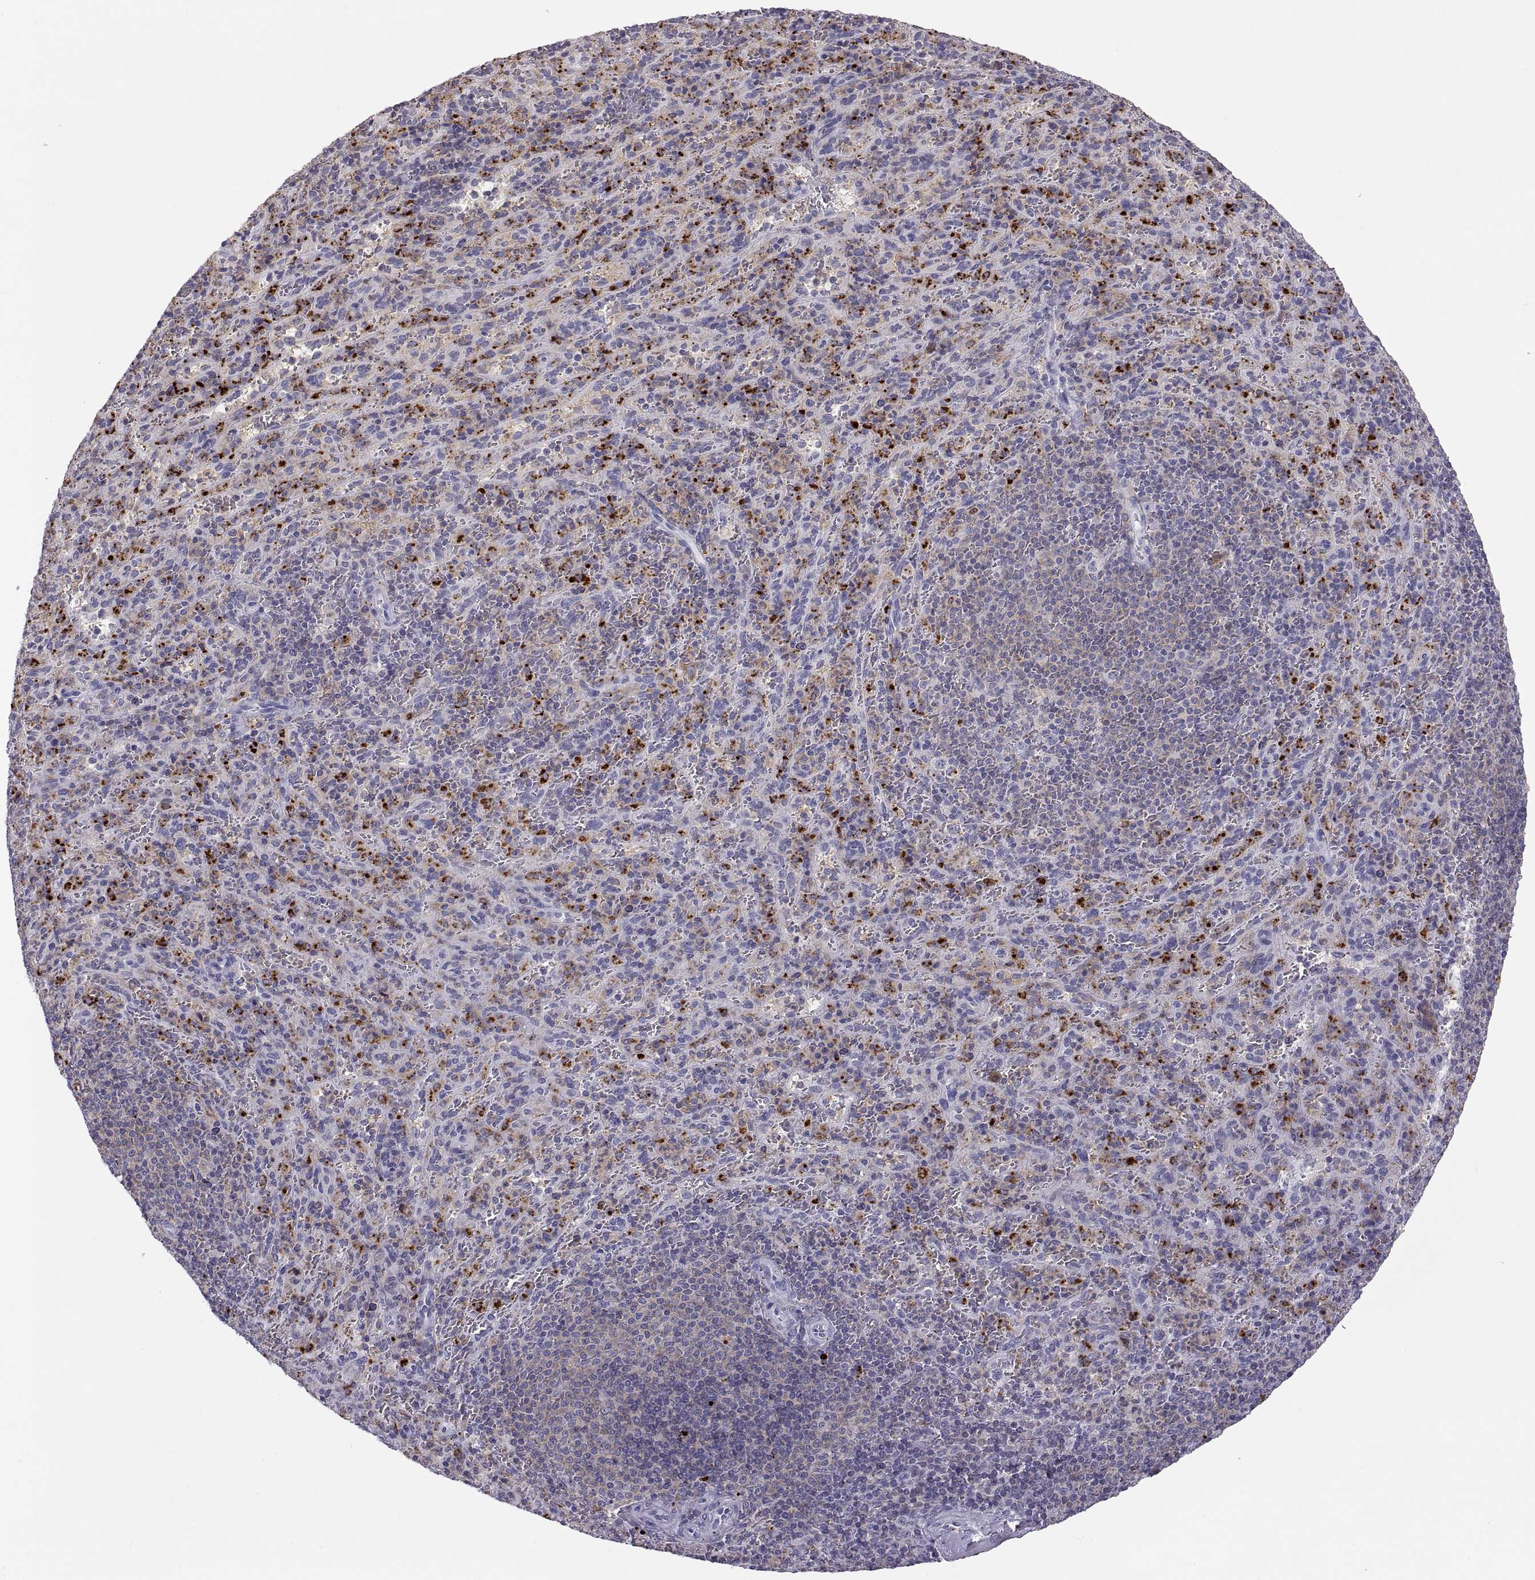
{"staining": {"intensity": "strong", "quantity": "<25%", "location": "cytoplasmic/membranous"}, "tissue": "spleen", "cell_type": "Cells in red pulp", "image_type": "normal", "snomed": [{"axis": "morphology", "description": "Normal tissue, NOS"}, {"axis": "topography", "description": "Spleen"}], "caption": "IHC of normal human spleen demonstrates medium levels of strong cytoplasmic/membranous positivity in approximately <25% of cells in red pulp. (brown staining indicates protein expression, while blue staining denotes nuclei).", "gene": "RGS19", "patient": {"sex": "male", "age": 57}}